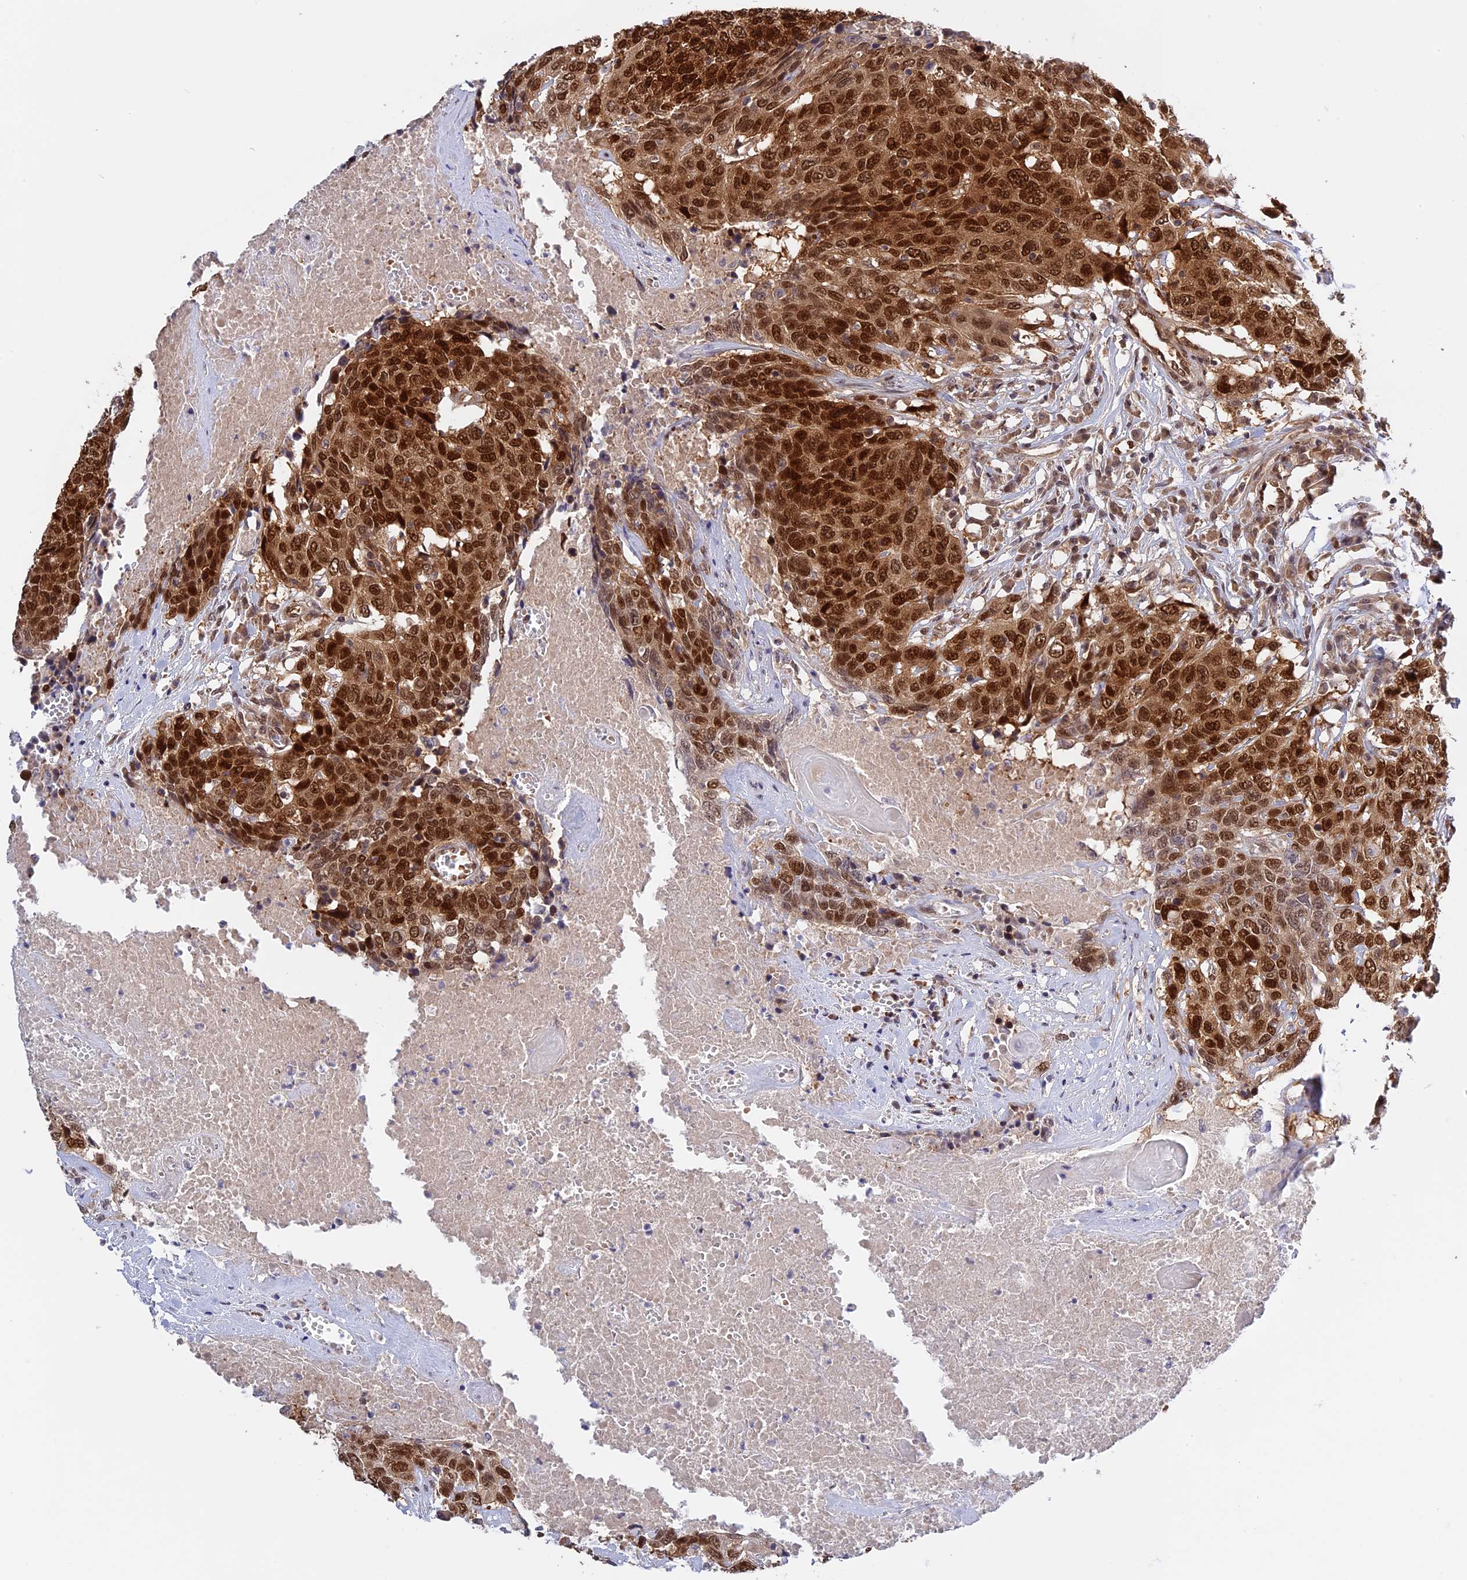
{"staining": {"intensity": "strong", "quantity": ">75%", "location": "nuclear"}, "tissue": "head and neck cancer", "cell_type": "Tumor cells", "image_type": "cancer", "snomed": [{"axis": "morphology", "description": "Squamous cell carcinoma, NOS"}, {"axis": "topography", "description": "Head-Neck"}], "caption": "IHC (DAB (3,3'-diaminobenzidine)) staining of human head and neck squamous cell carcinoma shows strong nuclear protein positivity in about >75% of tumor cells.", "gene": "ZNF428", "patient": {"sex": "male", "age": 66}}